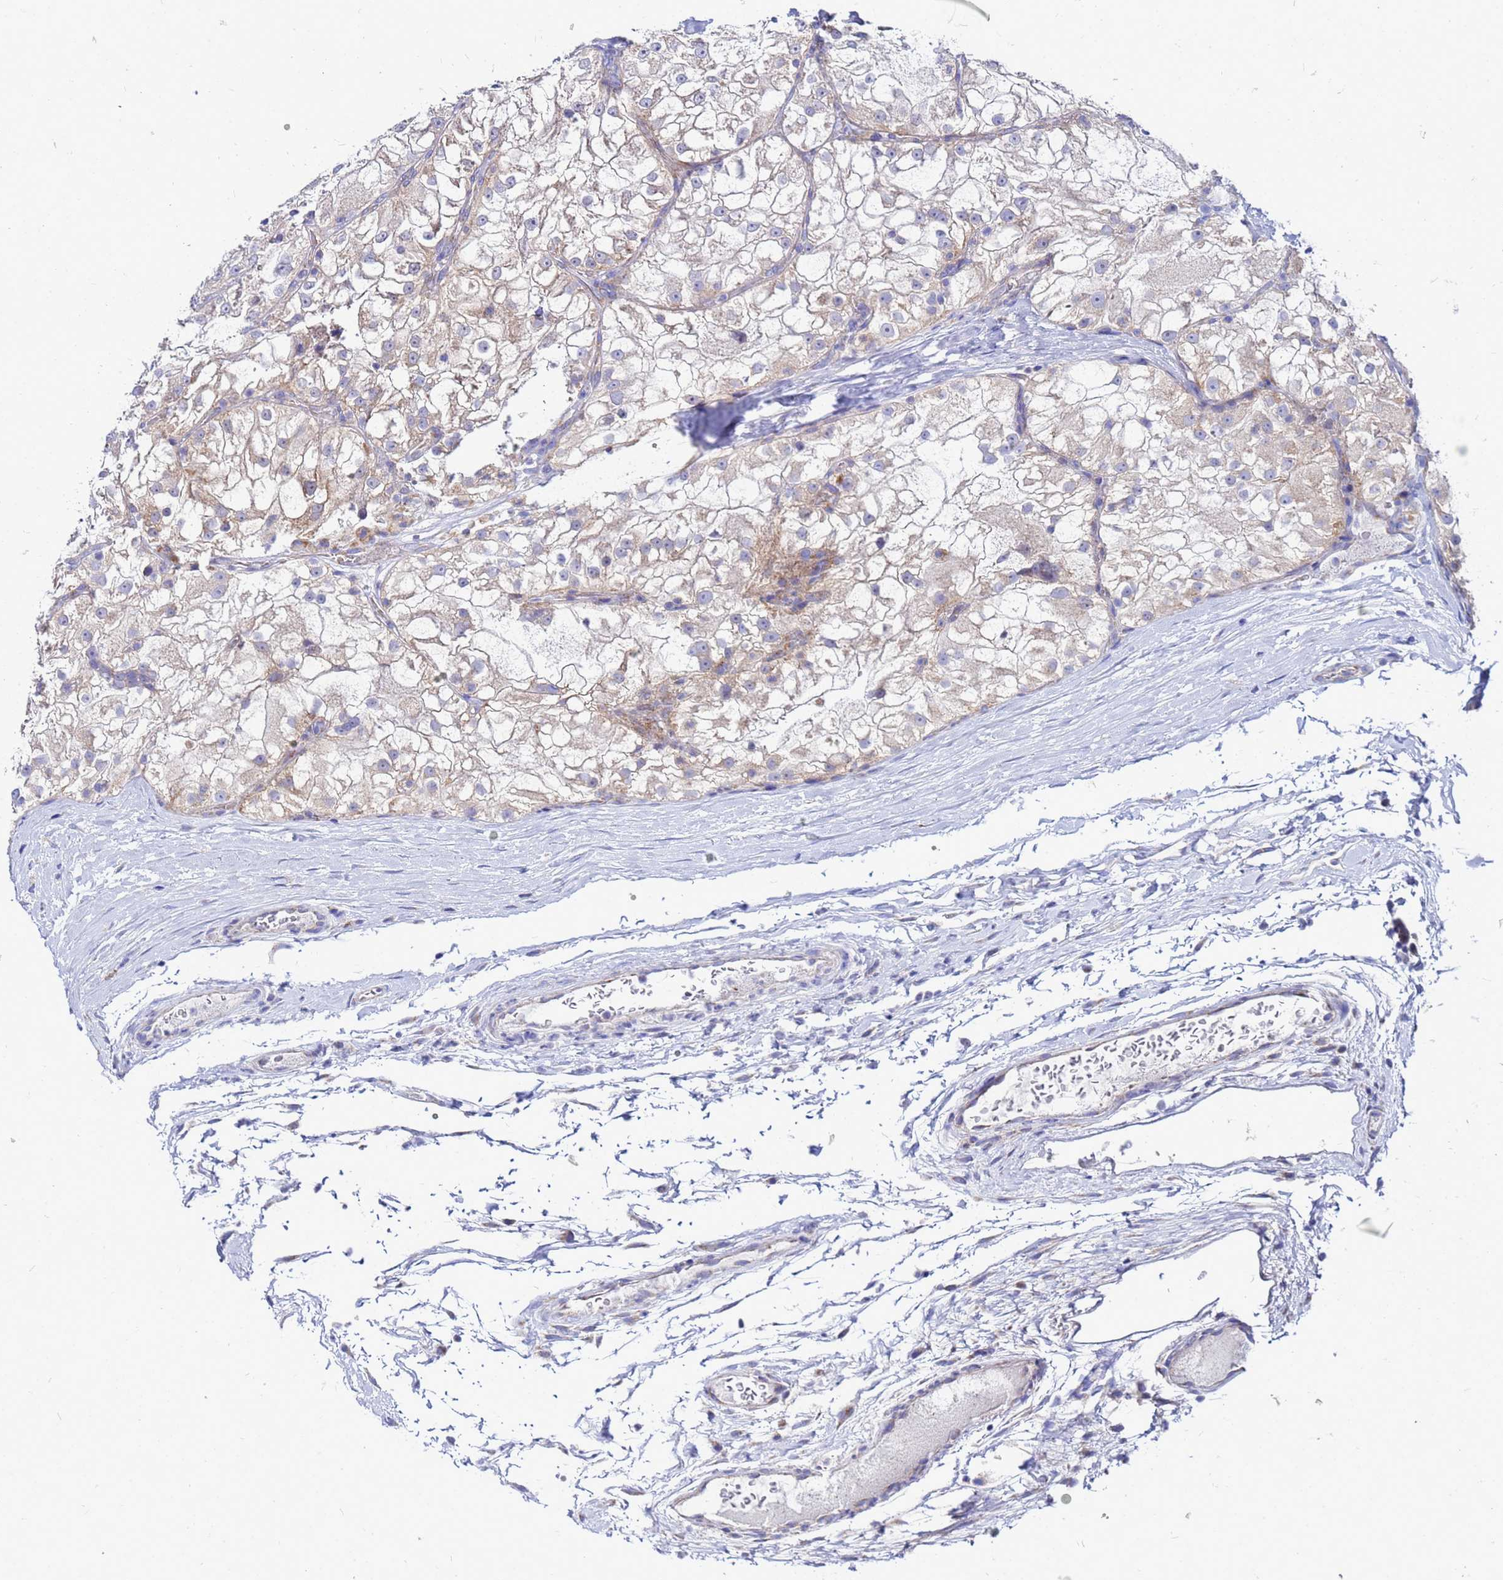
{"staining": {"intensity": "weak", "quantity": "25%-75%", "location": "cytoplasmic/membranous"}, "tissue": "renal cancer", "cell_type": "Tumor cells", "image_type": "cancer", "snomed": [{"axis": "morphology", "description": "Adenocarcinoma, NOS"}, {"axis": "topography", "description": "Kidney"}], "caption": "Immunohistochemistry (DAB (3,3'-diaminobenzidine)) staining of human renal cancer displays weak cytoplasmic/membranous protein expression in approximately 25%-75% of tumor cells.", "gene": "FAHD2A", "patient": {"sex": "female", "age": 72}}